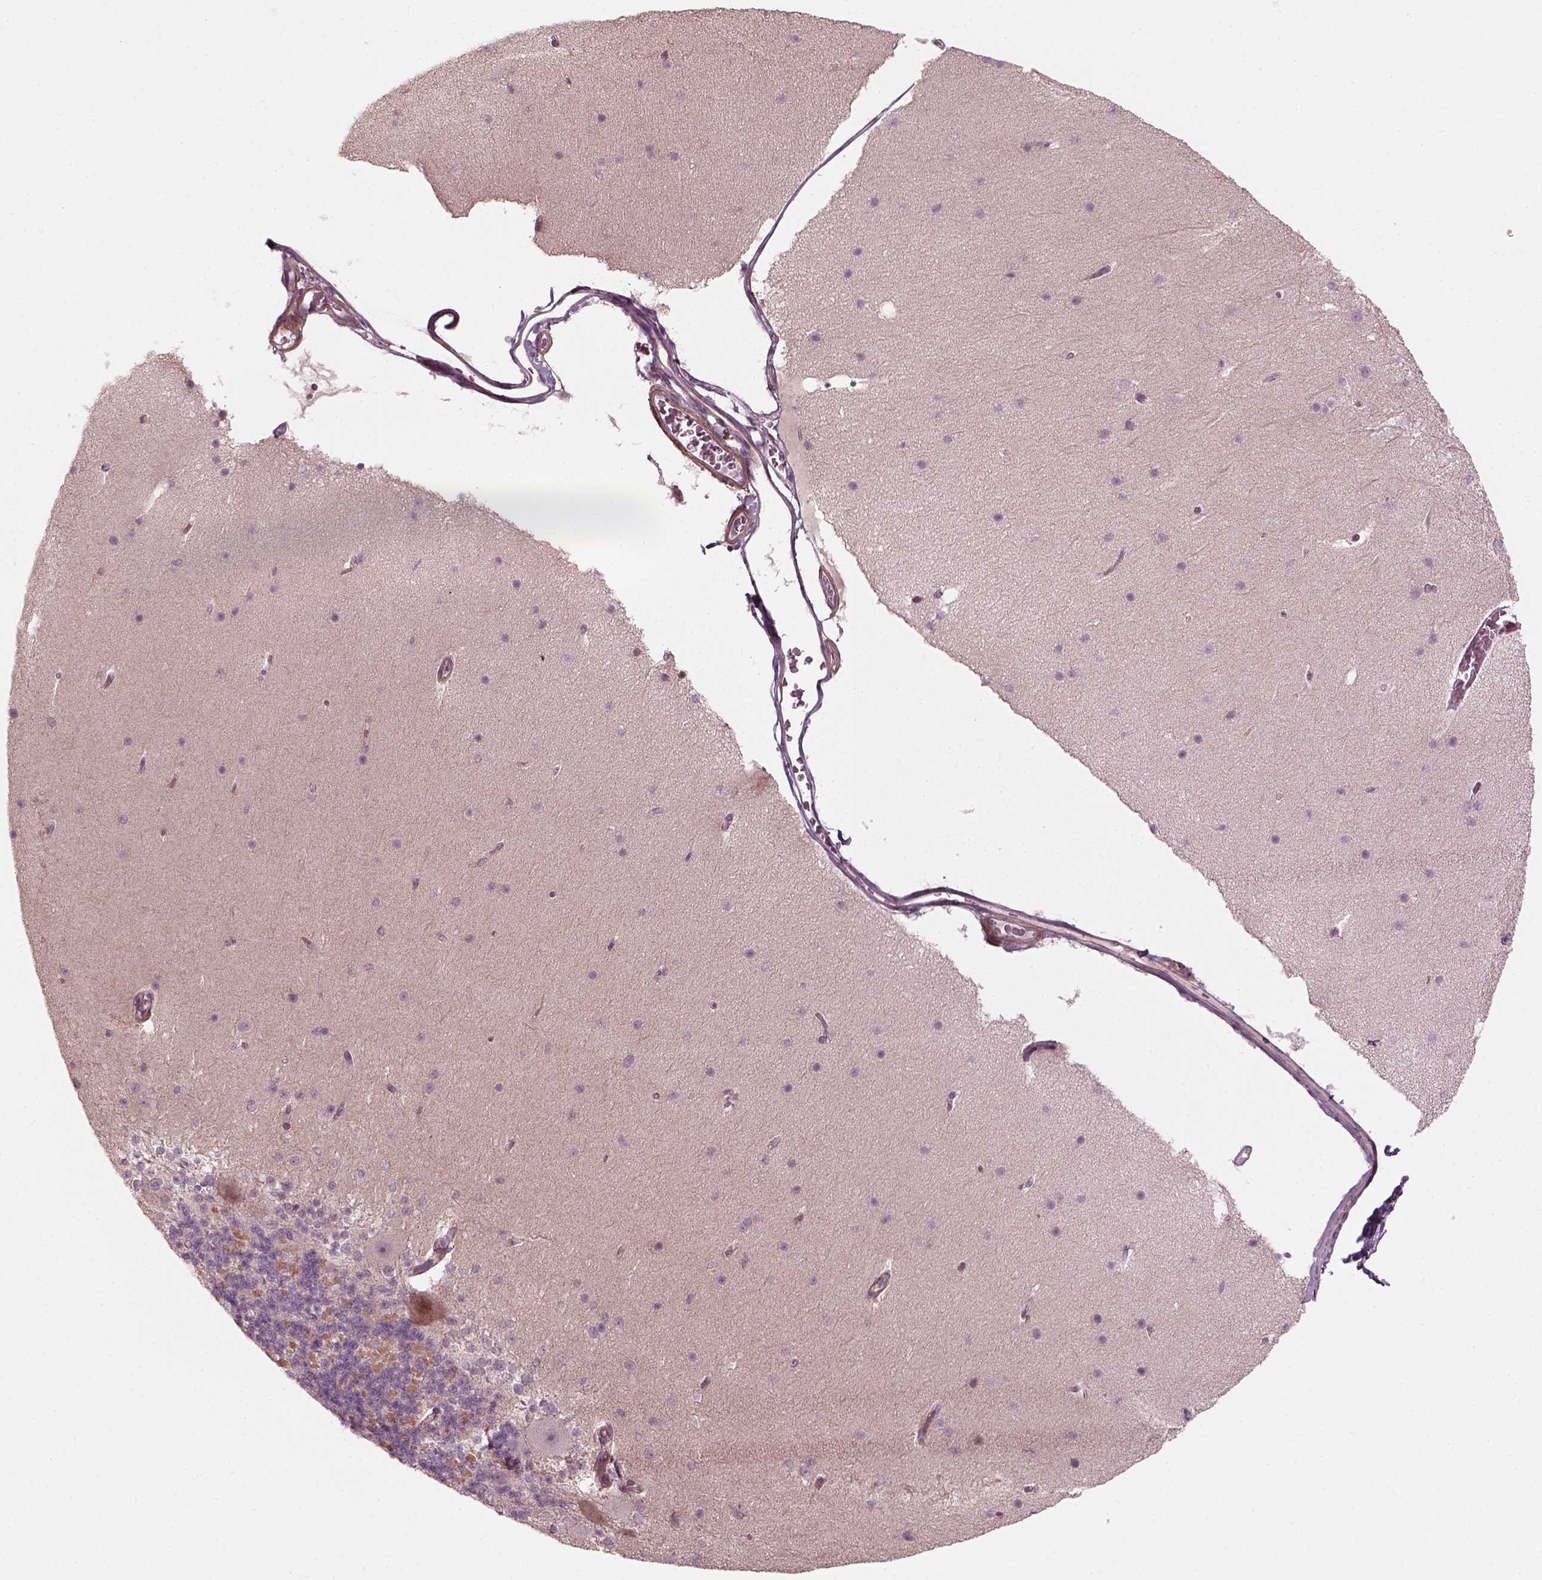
{"staining": {"intensity": "negative", "quantity": "none", "location": "none"}, "tissue": "cerebellum", "cell_type": "Cells in granular layer", "image_type": "normal", "snomed": [{"axis": "morphology", "description": "Normal tissue, NOS"}, {"axis": "topography", "description": "Cerebellum"}], "caption": "This is a photomicrograph of immunohistochemistry (IHC) staining of normal cerebellum, which shows no positivity in cells in granular layer.", "gene": "MLIP", "patient": {"sex": "female", "age": 19}}